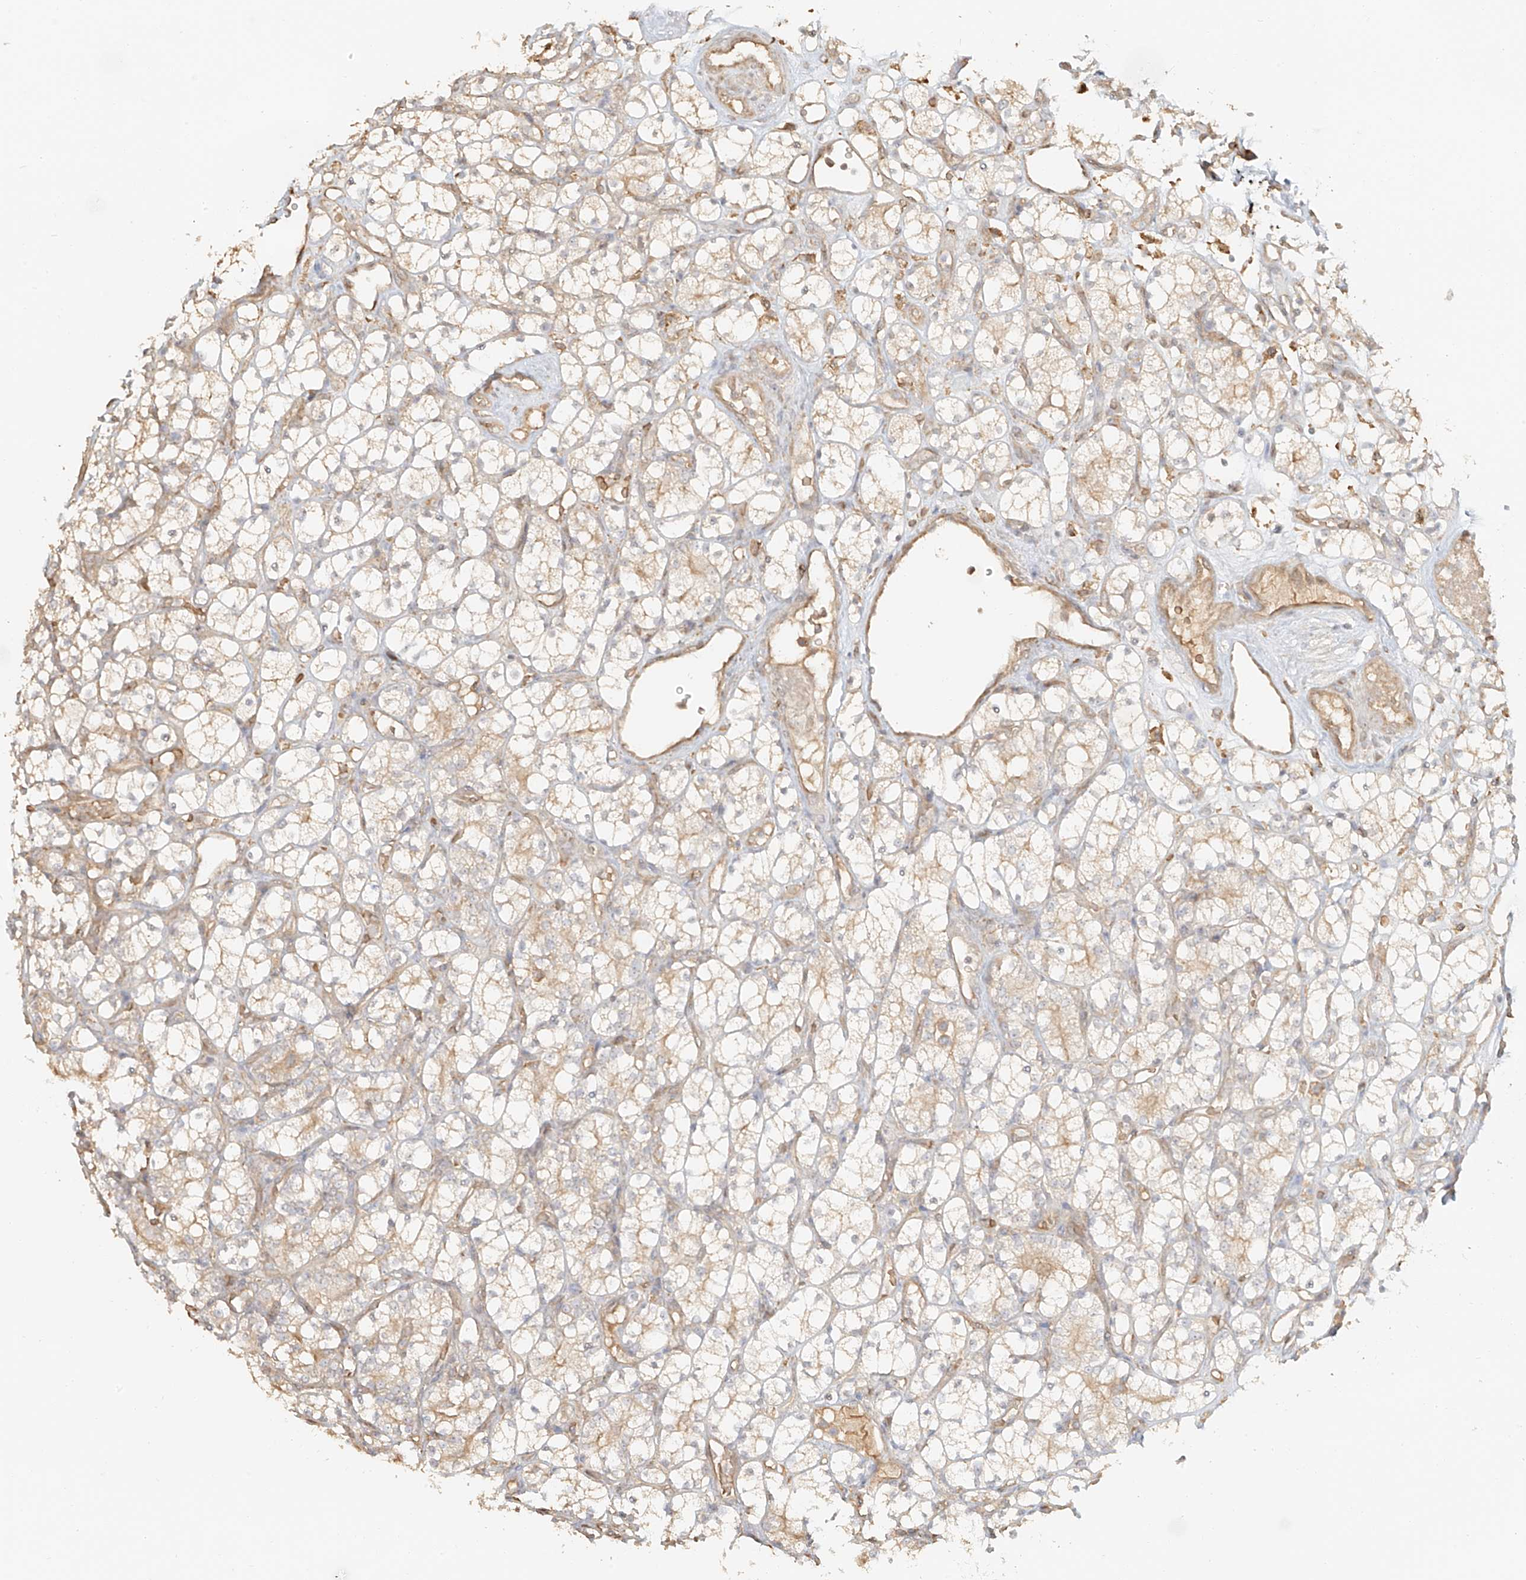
{"staining": {"intensity": "weak", "quantity": "25%-75%", "location": "cytoplasmic/membranous"}, "tissue": "renal cancer", "cell_type": "Tumor cells", "image_type": "cancer", "snomed": [{"axis": "morphology", "description": "Adenocarcinoma, NOS"}, {"axis": "topography", "description": "Kidney"}], "caption": "The histopathology image reveals staining of renal cancer, revealing weak cytoplasmic/membranous protein staining (brown color) within tumor cells.", "gene": "UPK1B", "patient": {"sex": "male", "age": 77}}